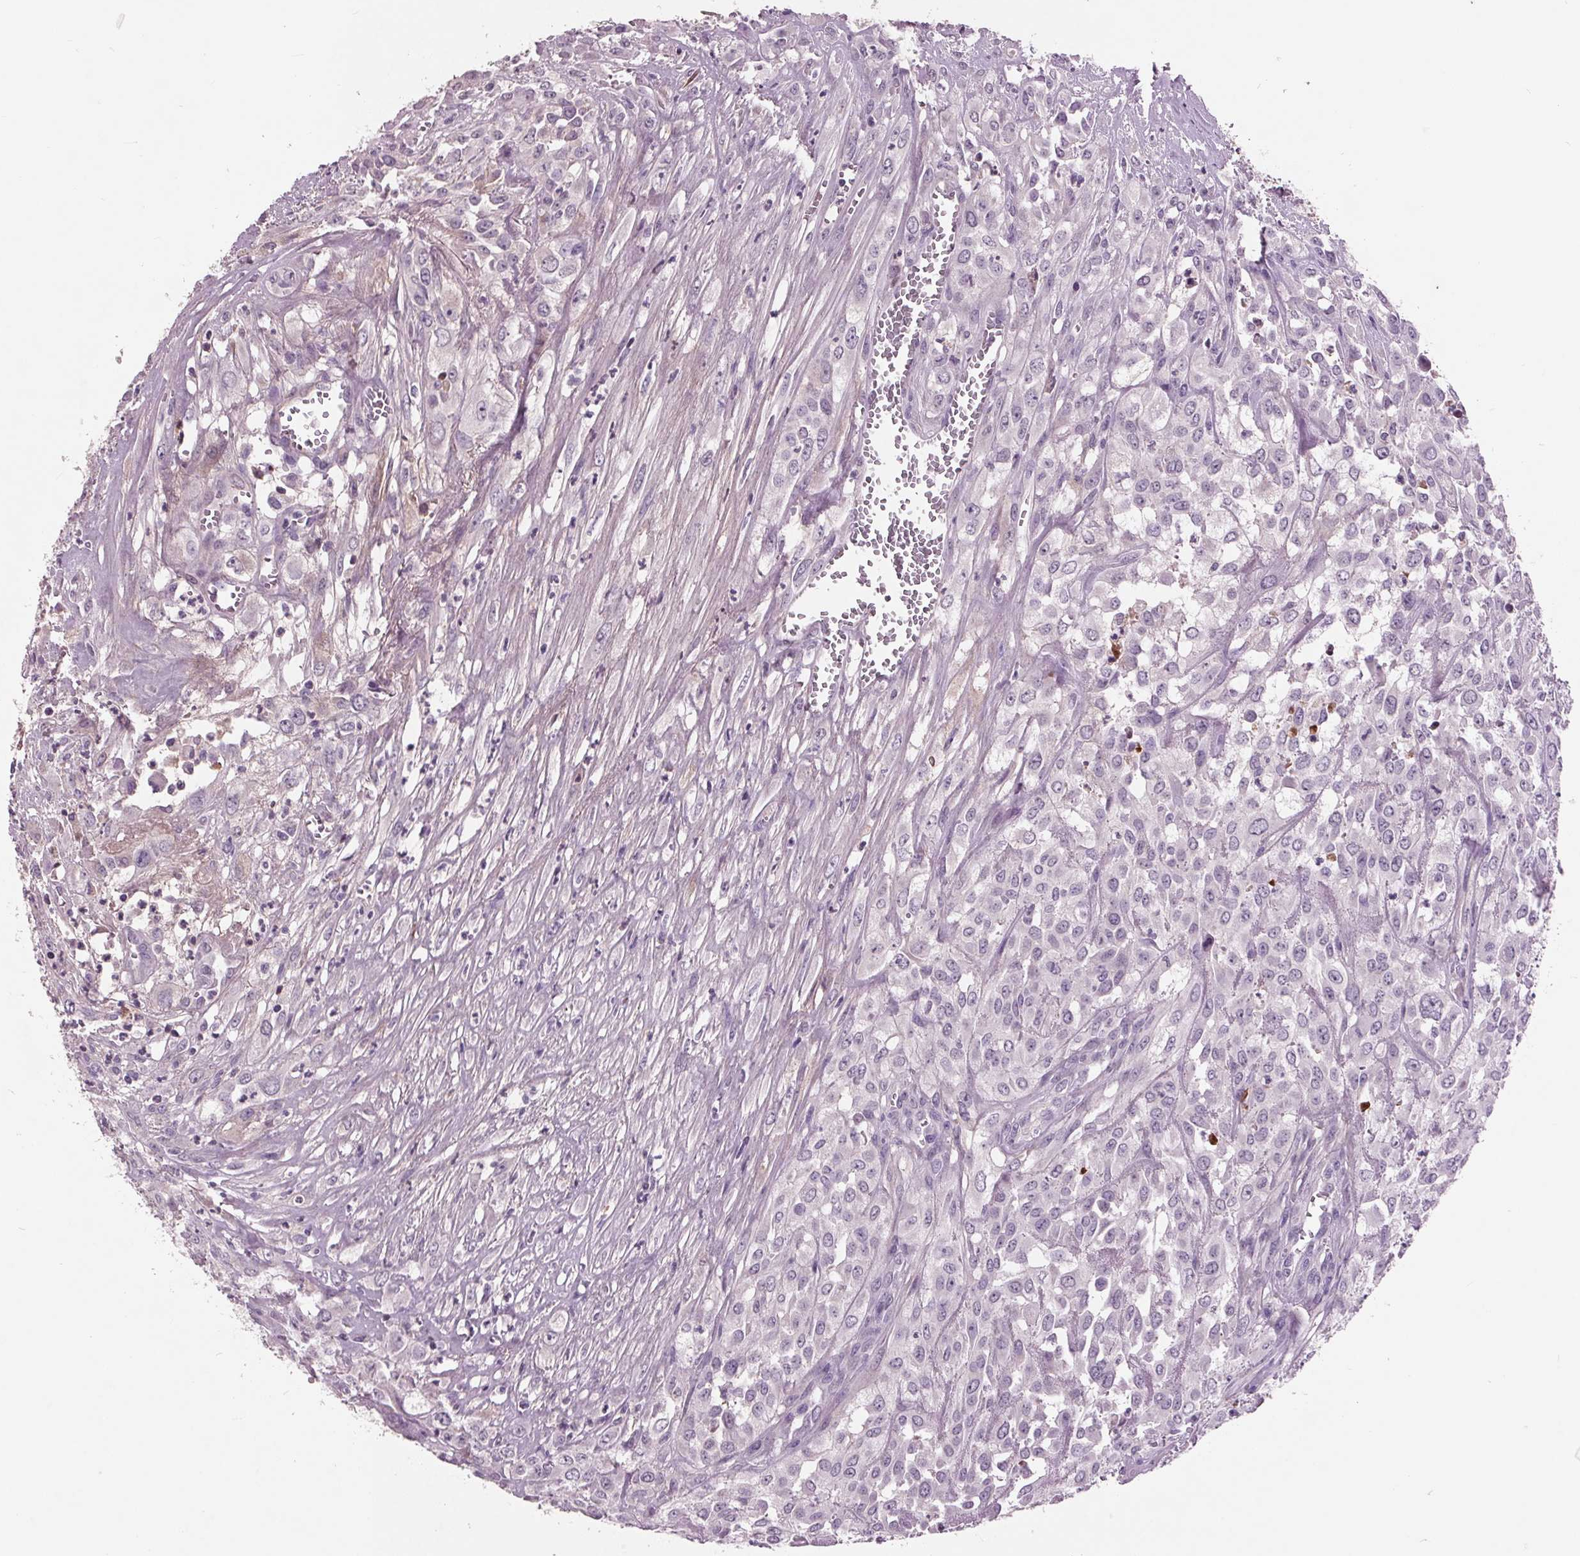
{"staining": {"intensity": "negative", "quantity": "none", "location": "none"}, "tissue": "urothelial cancer", "cell_type": "Tumor cells", "image_type": "cancer", "snomed": [{"axis": "morphology", "description": "Urothelial carcinoma, High grade"}, {"axis": "topography", "description": "Urinary bladder"}], "caption": "Urothelial carcinoma (high-grade) was stained to show a protein in brown. There is no significant expression in tumor cells.", "gene": "C6", "patient": {"sex": "male", "age": 67}}